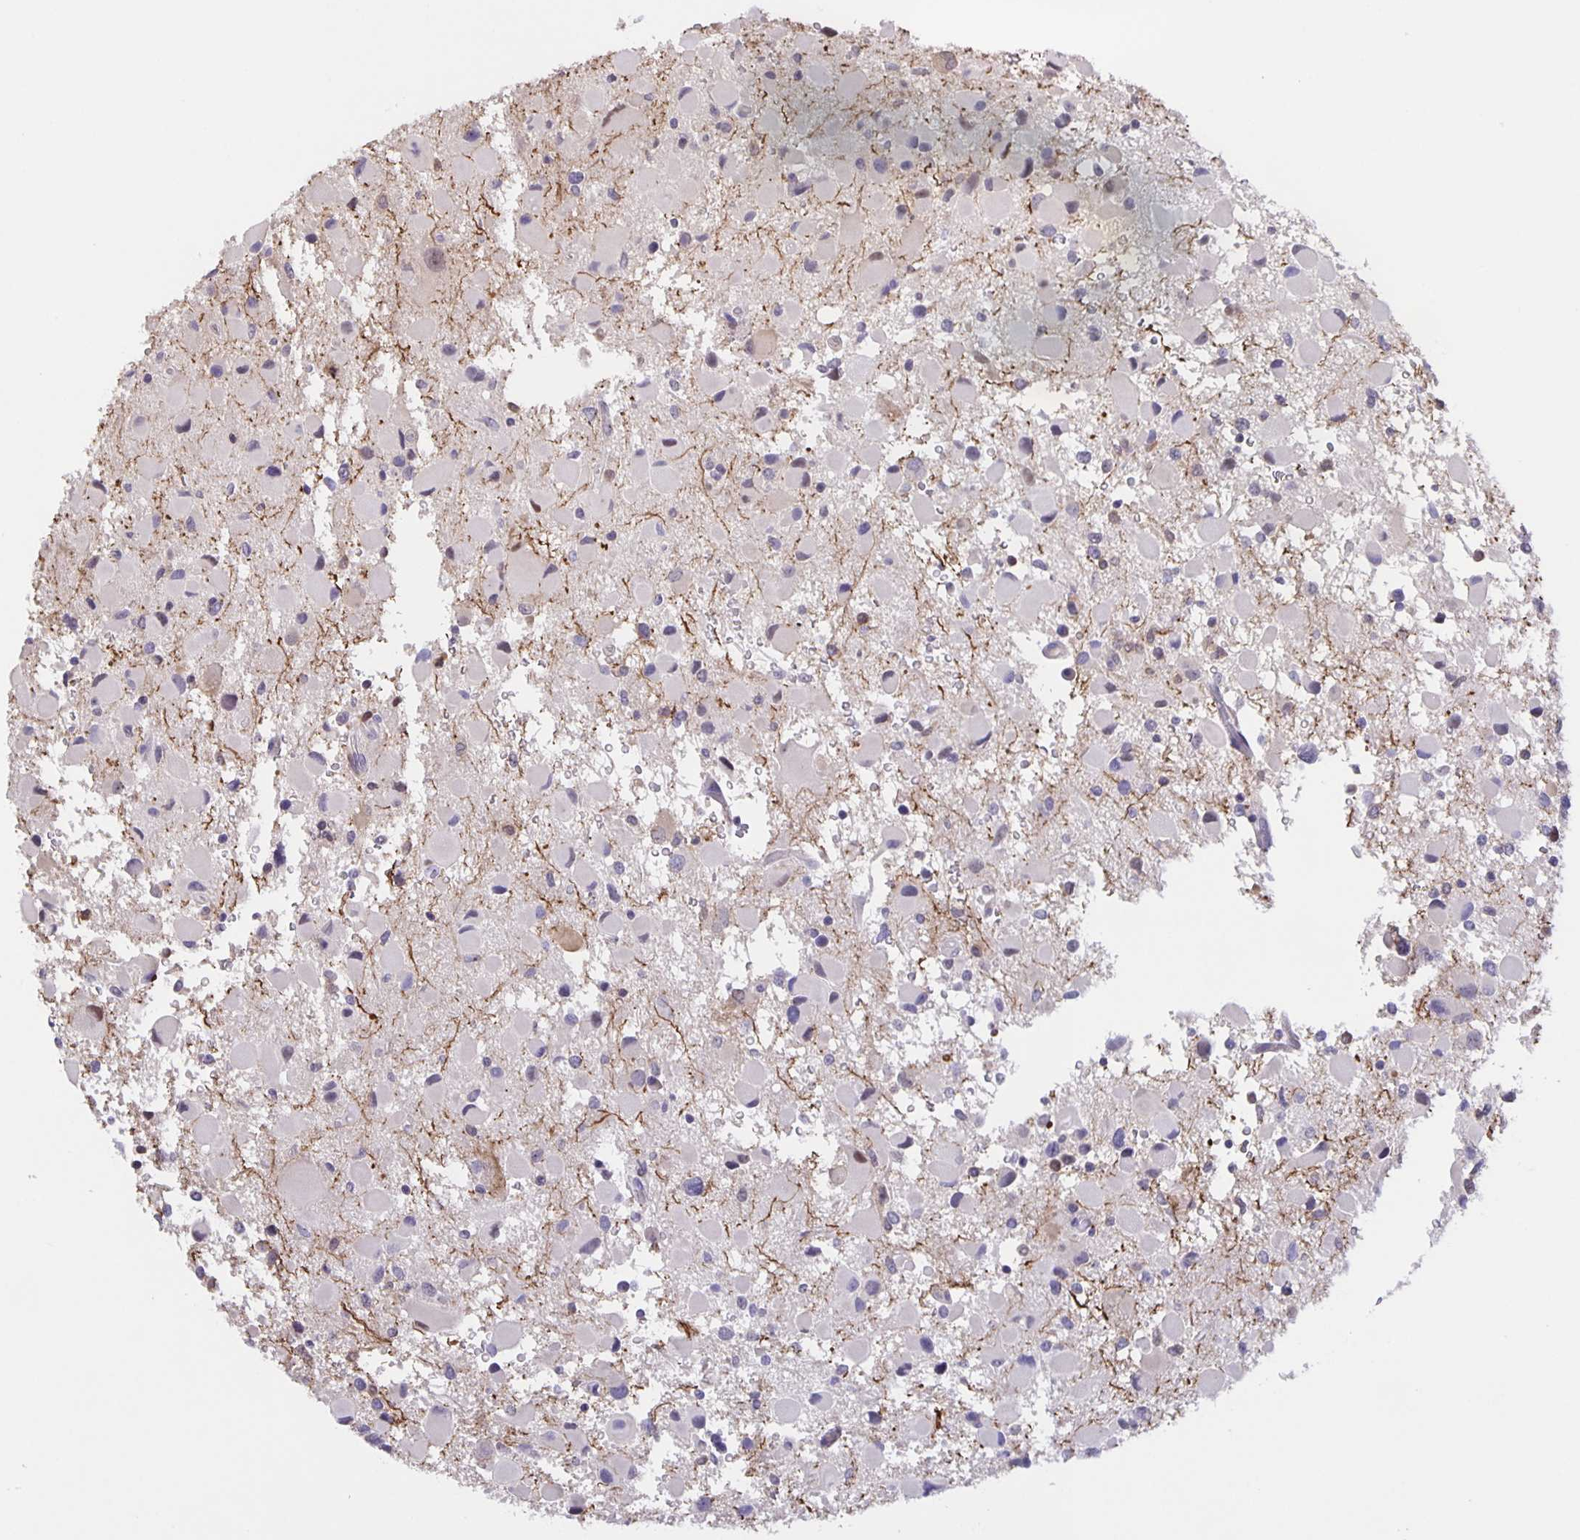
{"staining": {"intensity": "negative", "quantity": "none", "location": "none"}, "tissue": "glioma", "cell_type": "Tumor cells", "image_type": "cancer", "snomed": [{"axis": "morphology", "description": "Glioma, malignant, Low grade"}, {"axis": "topography", "description": "Brain"}], "caption": "Tumor cells are negative for brown protein staining in glioma.", "gene": "MARCHF6", "patient": {"sex": "female", "age": 32}}